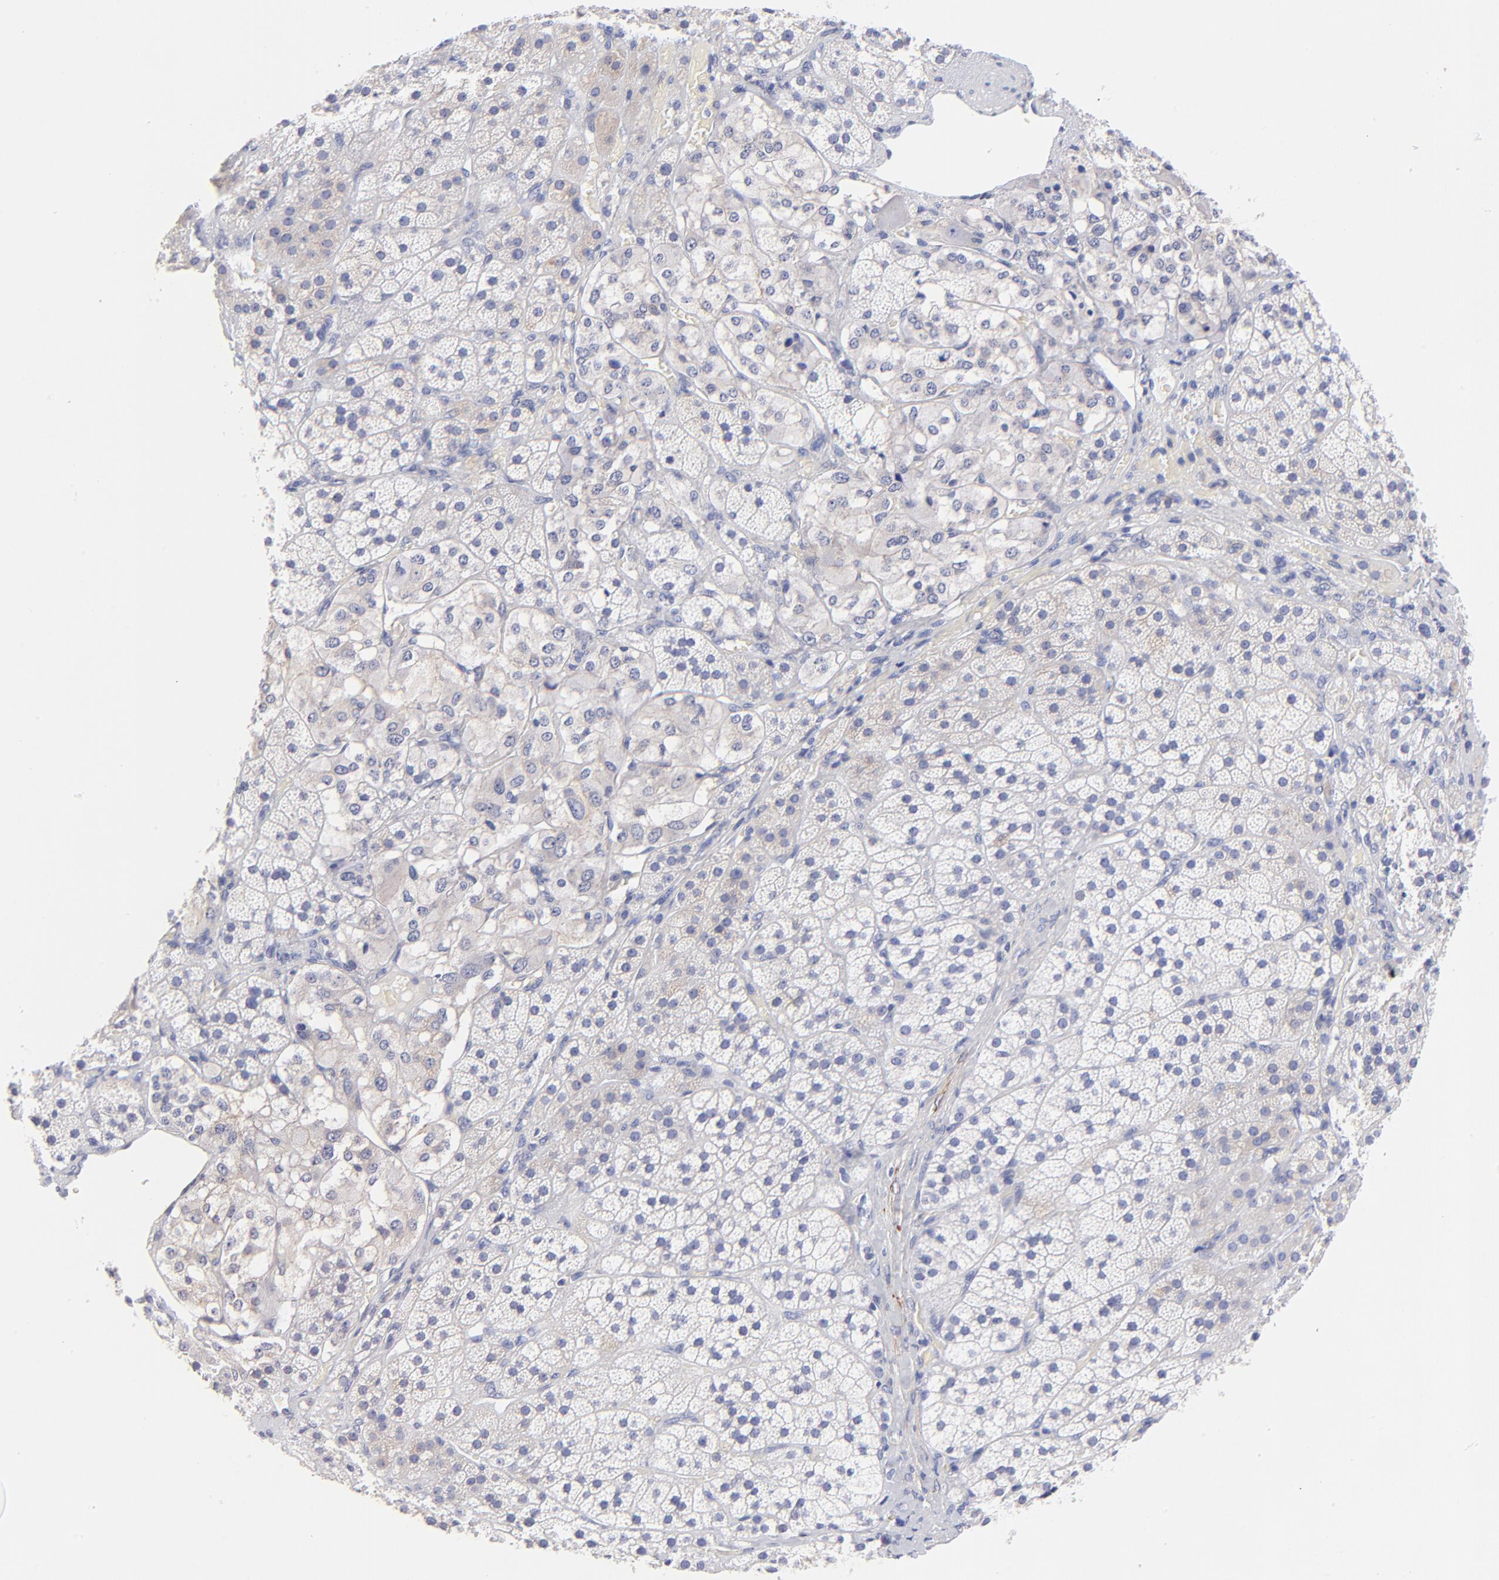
{"staining": {"intensity": "negative", "quantity": "none", "location": "none"}, "tissue": "adrenal gland", "cell_type": "Glandular cells", "image_type": "normal", "snomed": [{"axis": "morphology", "description": "Normal tissue, NOS"}, {"axis": "topography", "description": "Adrenal gland"}], "caption": "Photomicrograph shows no significant protein positivity in glandular cells of unremarkable adrenal gland.", "gene": "HORMAD2", "patient": {"sex": "female", "age": 44}}